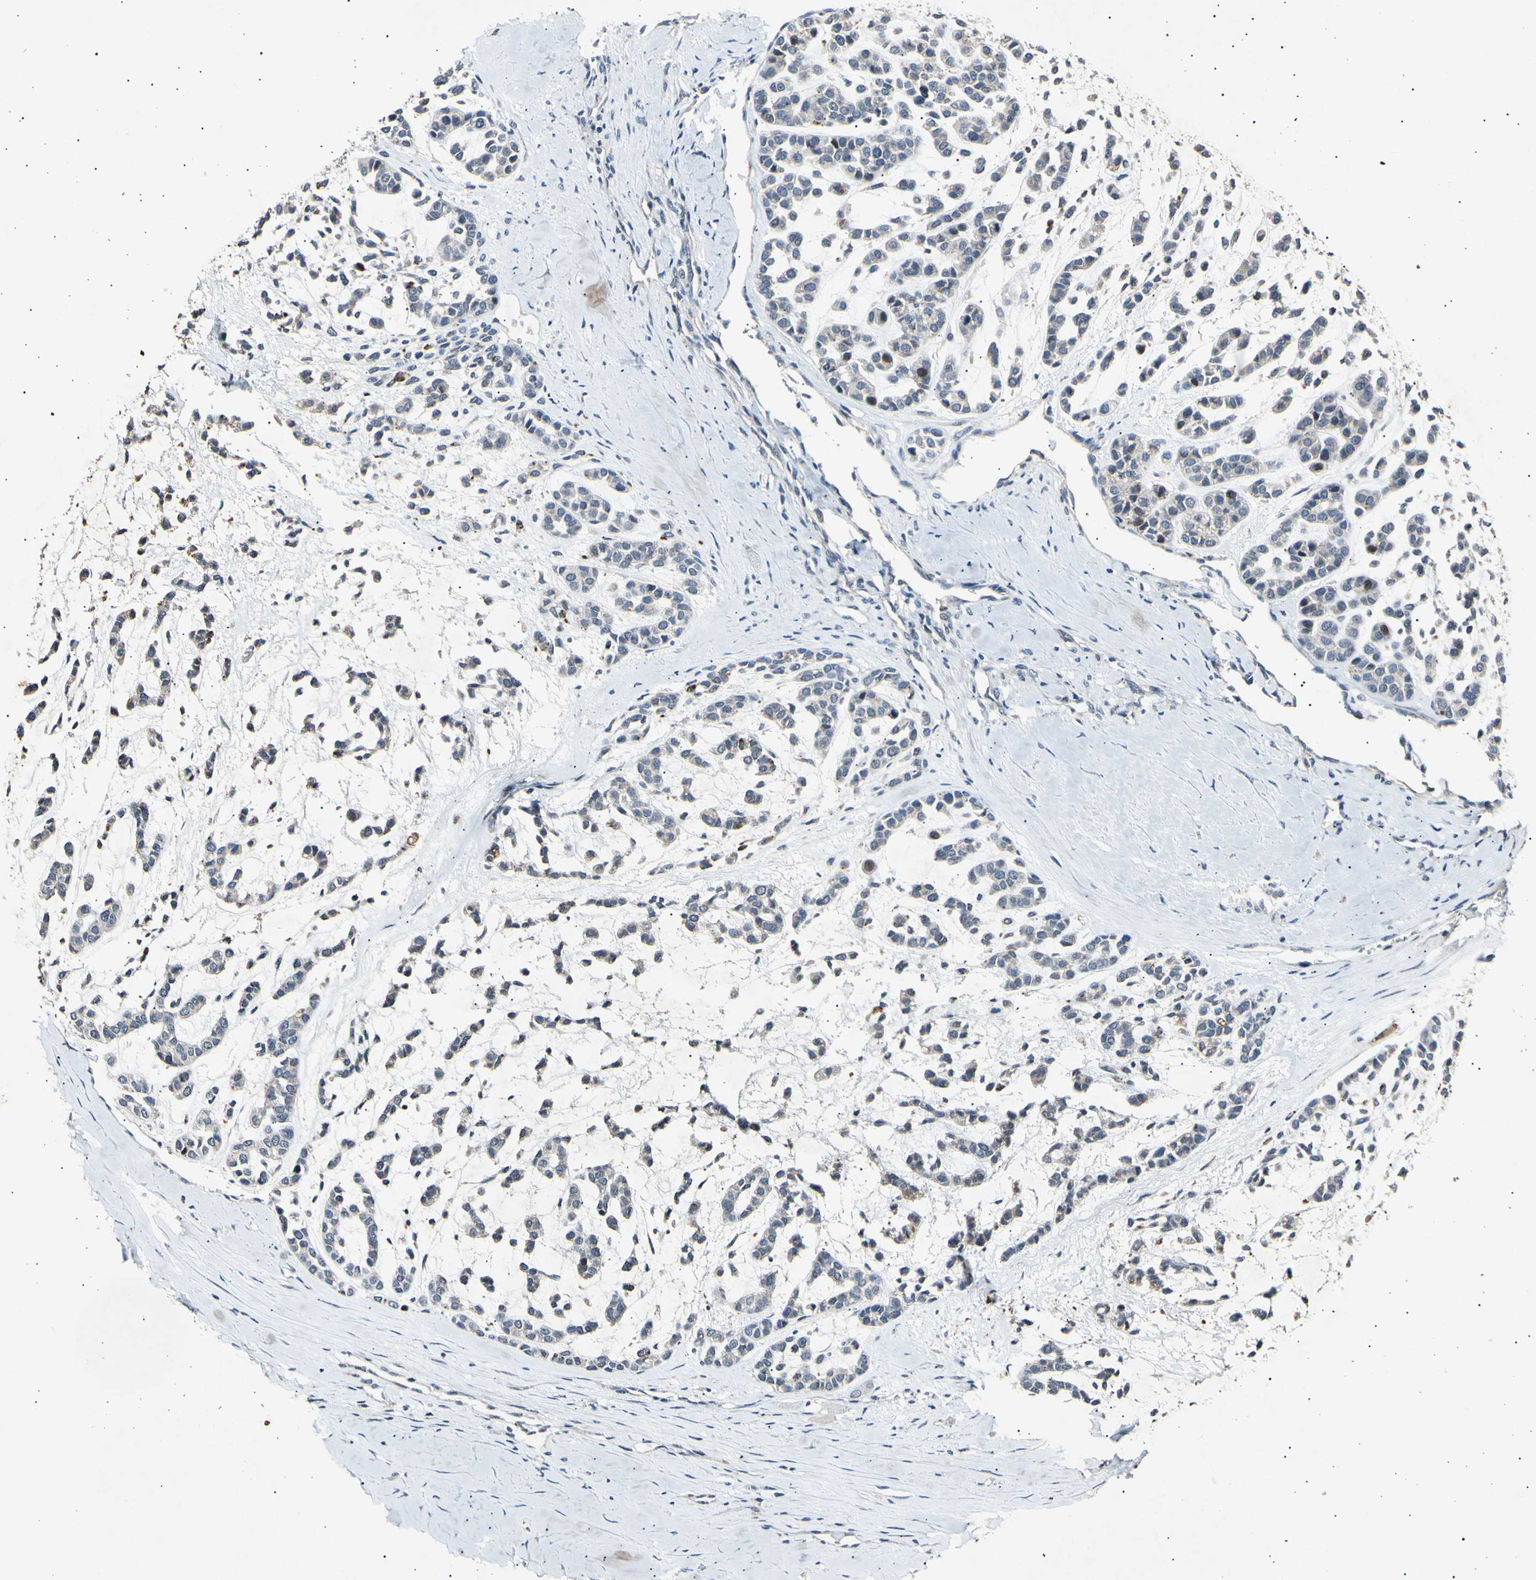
{"staining": {"intensity": "negative", "quantity": "none", "location": "none"}, "tissue": "head and neck cancer", "cell_type": "Tumor cells", "image_type": "cancer", "snomed": [{"axis": "morphology", "description": "Adenocarcinoma, NOS"}, {"axis": "morphology", "description": "Adenoma, NOS"}, {"axis": "topography", "description": "Head-Neck"}], "caption": "High magnification brightfield microscopy of adenocarcinoma (head and neck) stained with DAB (brown) and counterstained with hematoxylin (blue): tumor cells show no significant staining. The staining is performed using DAB brown chromogen with nuclei counter-stained in using hematoxylin.", "gene": "ADCY3", "patient": {"sex": "female", "age": 55}}